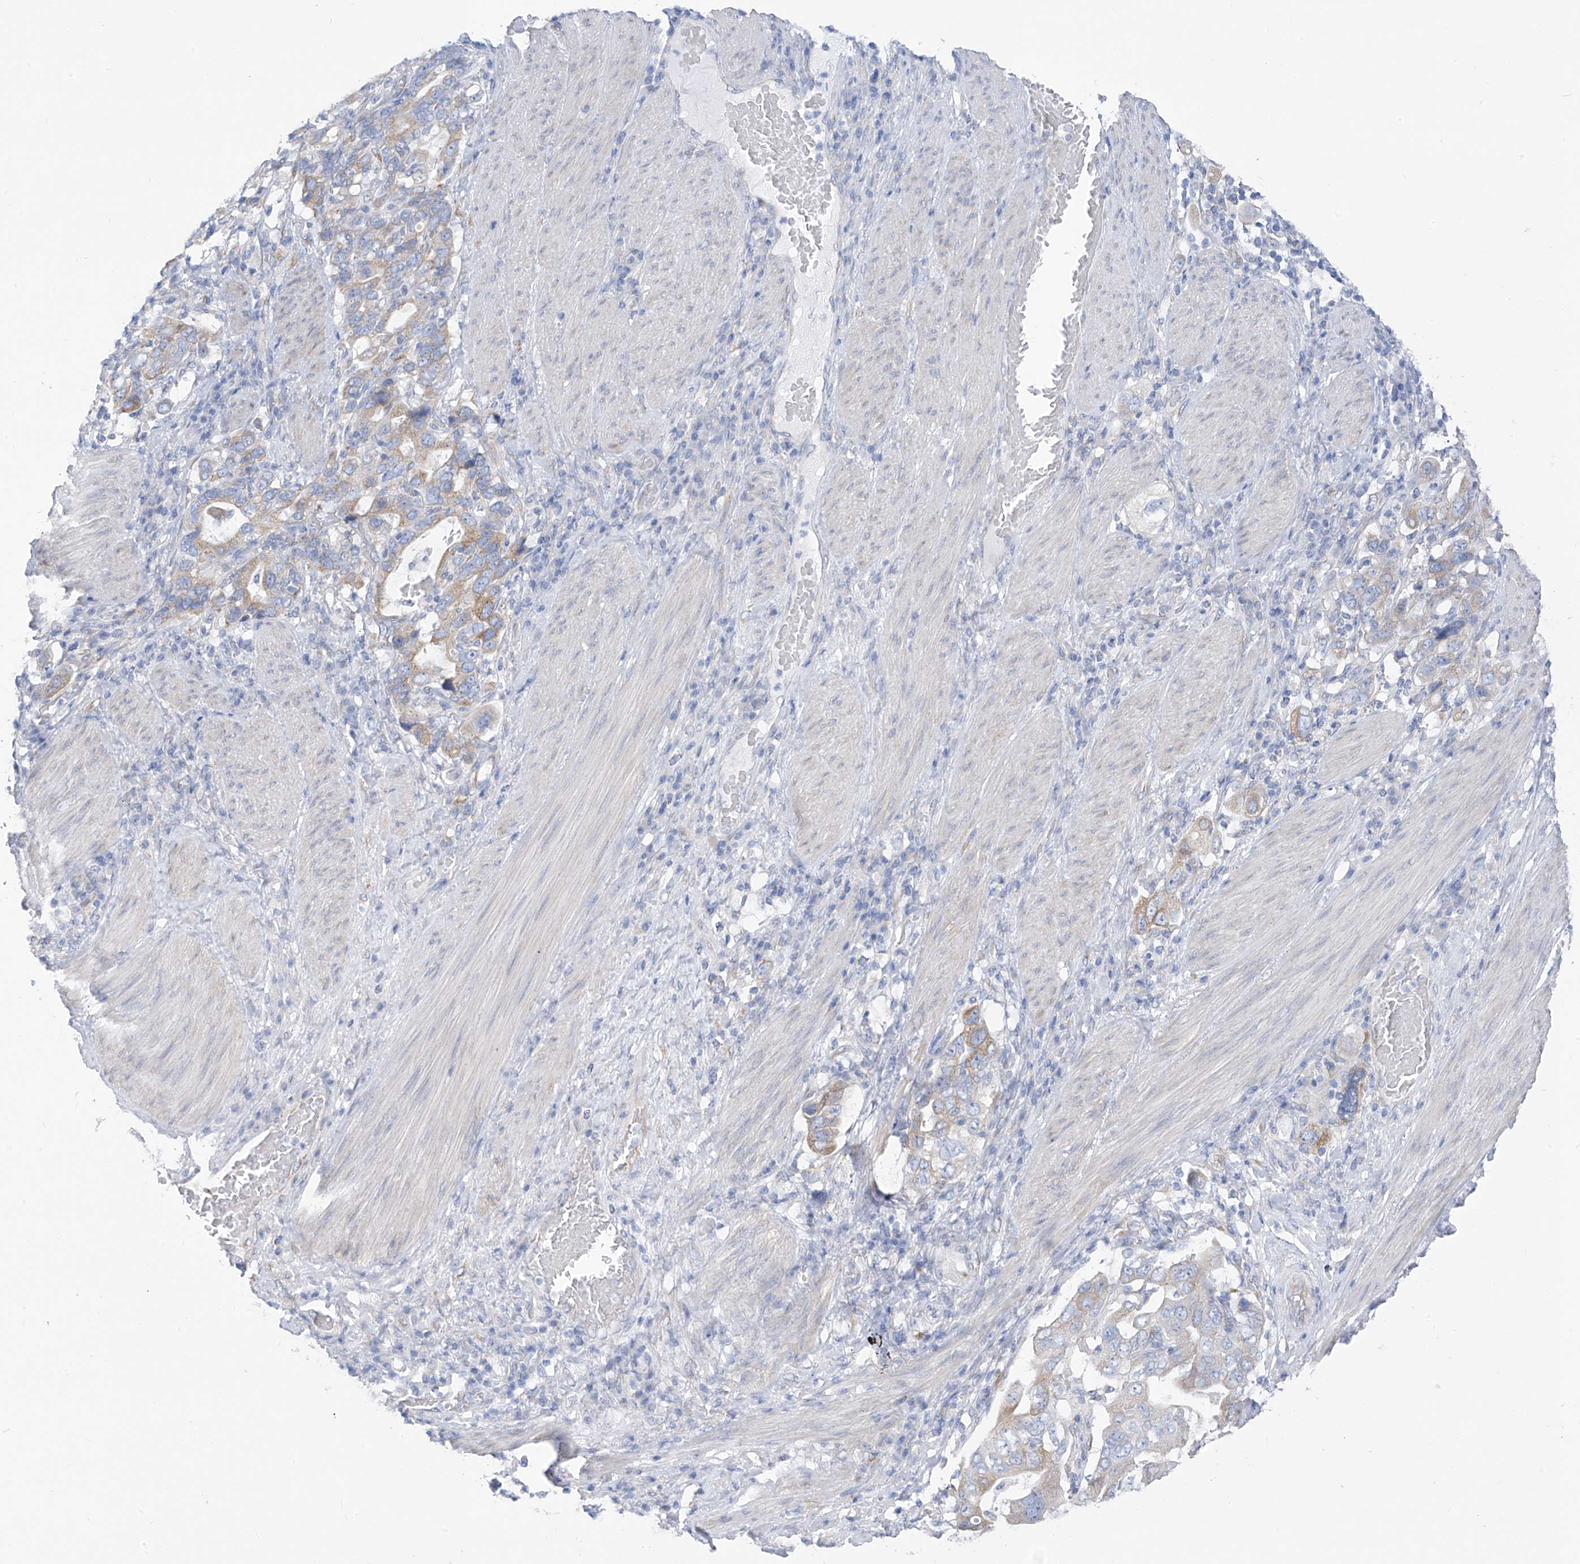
{"staining": {"intensity": "weak", "quantity": "<25%", "location": "cytoplasmic/membranous"}, "tissue": "stomach cancer", "cell_type": "Tumor cells", "image_type": "cancer", "snomed": [{"axis": "morphology", "description": "Adenocarcinoma, NOS"}, {"axis": "topography", "description": "Stomach, upper"}], "caption": "Adenocarcinoma (stomach) was stained to show a protein in brown. There is no significant expression in tumor cells.", "gene": "RCN2", "patient": {"sex": "male", "age": 62}}